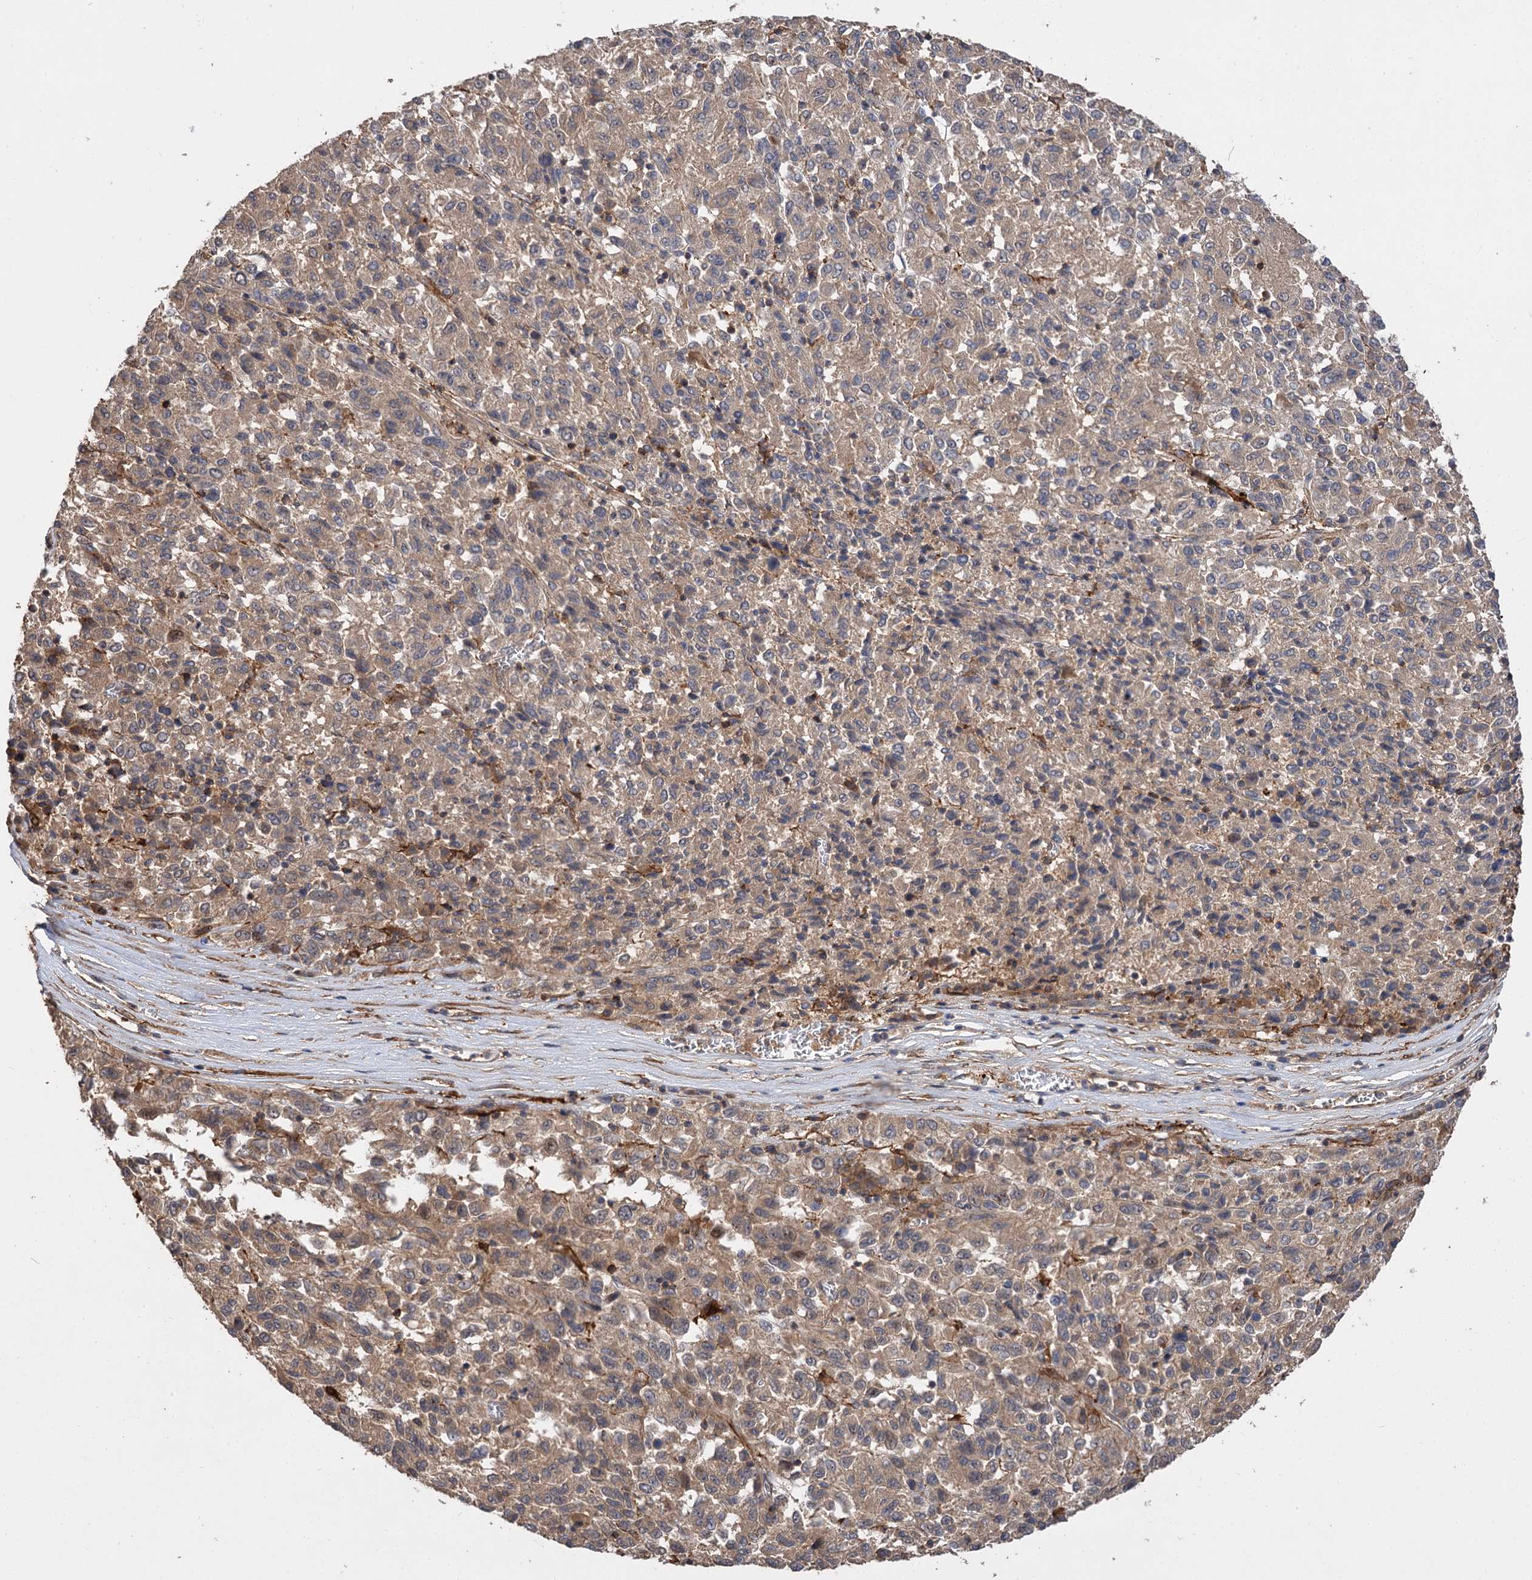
{"staining": {"intensity": "weak", "quantity": ">75%", "location": "cytoplasmic/membranous"}, "tissue": "melanoma", "cell_type": "Tumor cells", "image_type": "cancer", "snomed": [{"axis": "morphology", "description": "Malignant melanoma, Metastatic site"}, {"axis": "topography", "description": "Lung"}], "caption": "This image displays immunohistochemistry (IHC) staining of human melanoma, with low weak cytoplasmic/membranous positivity in about >75% of tumor cells.", "gene": "FBXW8", "patient": {"sex": "male", "age": 64}}